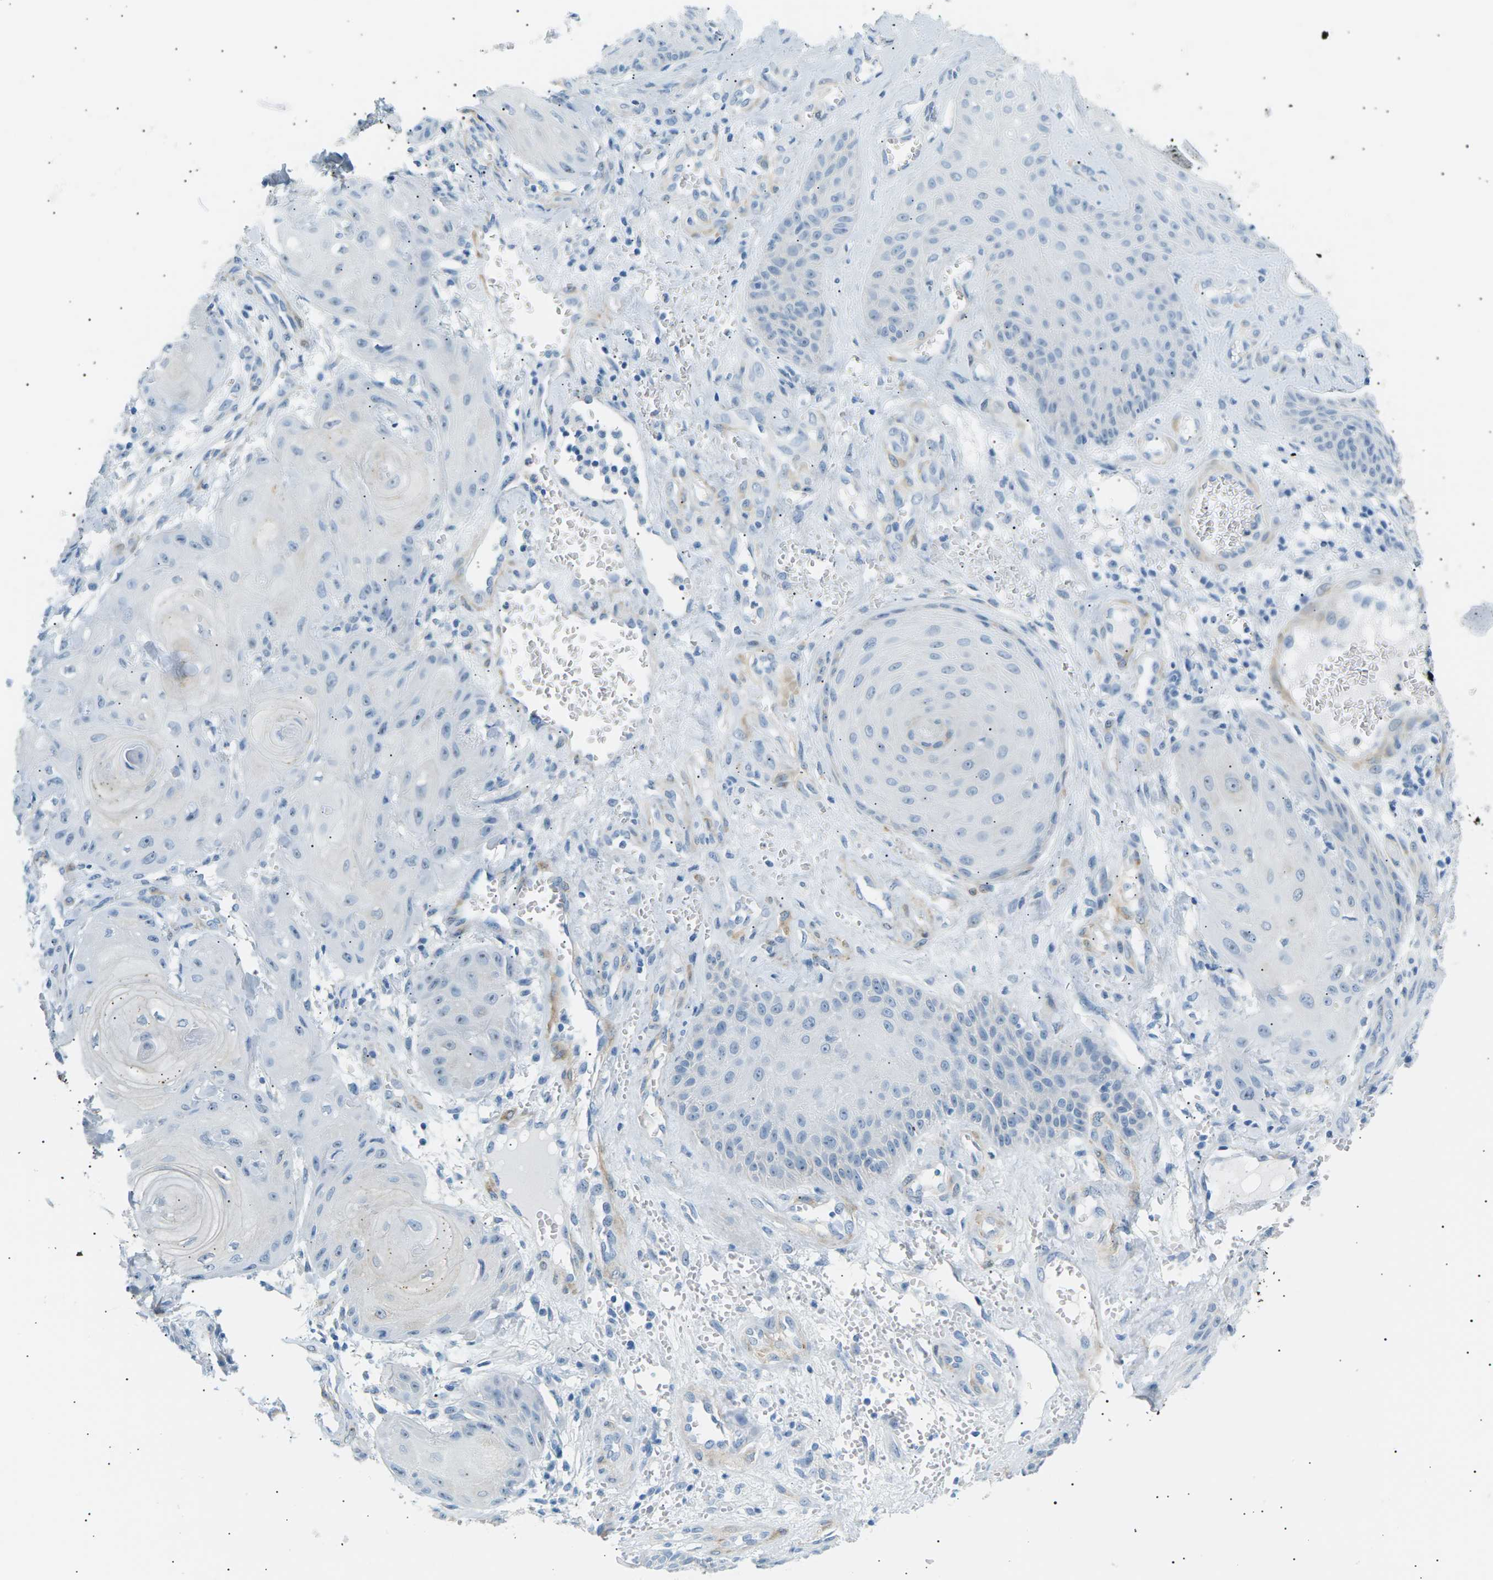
{"staining": {"intensity": "negative", "quantity": "none", "location": "none"}, "tissue": "skin cancer", "cell_type": "Tumor cells", "image_type": "cancer", "snomed": [{"axis": "morphology", "description": "Squamous cell carcinoma, NOS"}, {"axis": "topography", "description": "Skin"}], "caption": "This histopathology image is of squamous cell carcinoma (skin) stained with immunohistochemistry (IHC) to label a protein in brown with the nuclei are counter-stained blue. There is no positivity in tumor cells.", "gene": "SEPTIN5", "patient": {"sex": "male", "age": 74}}